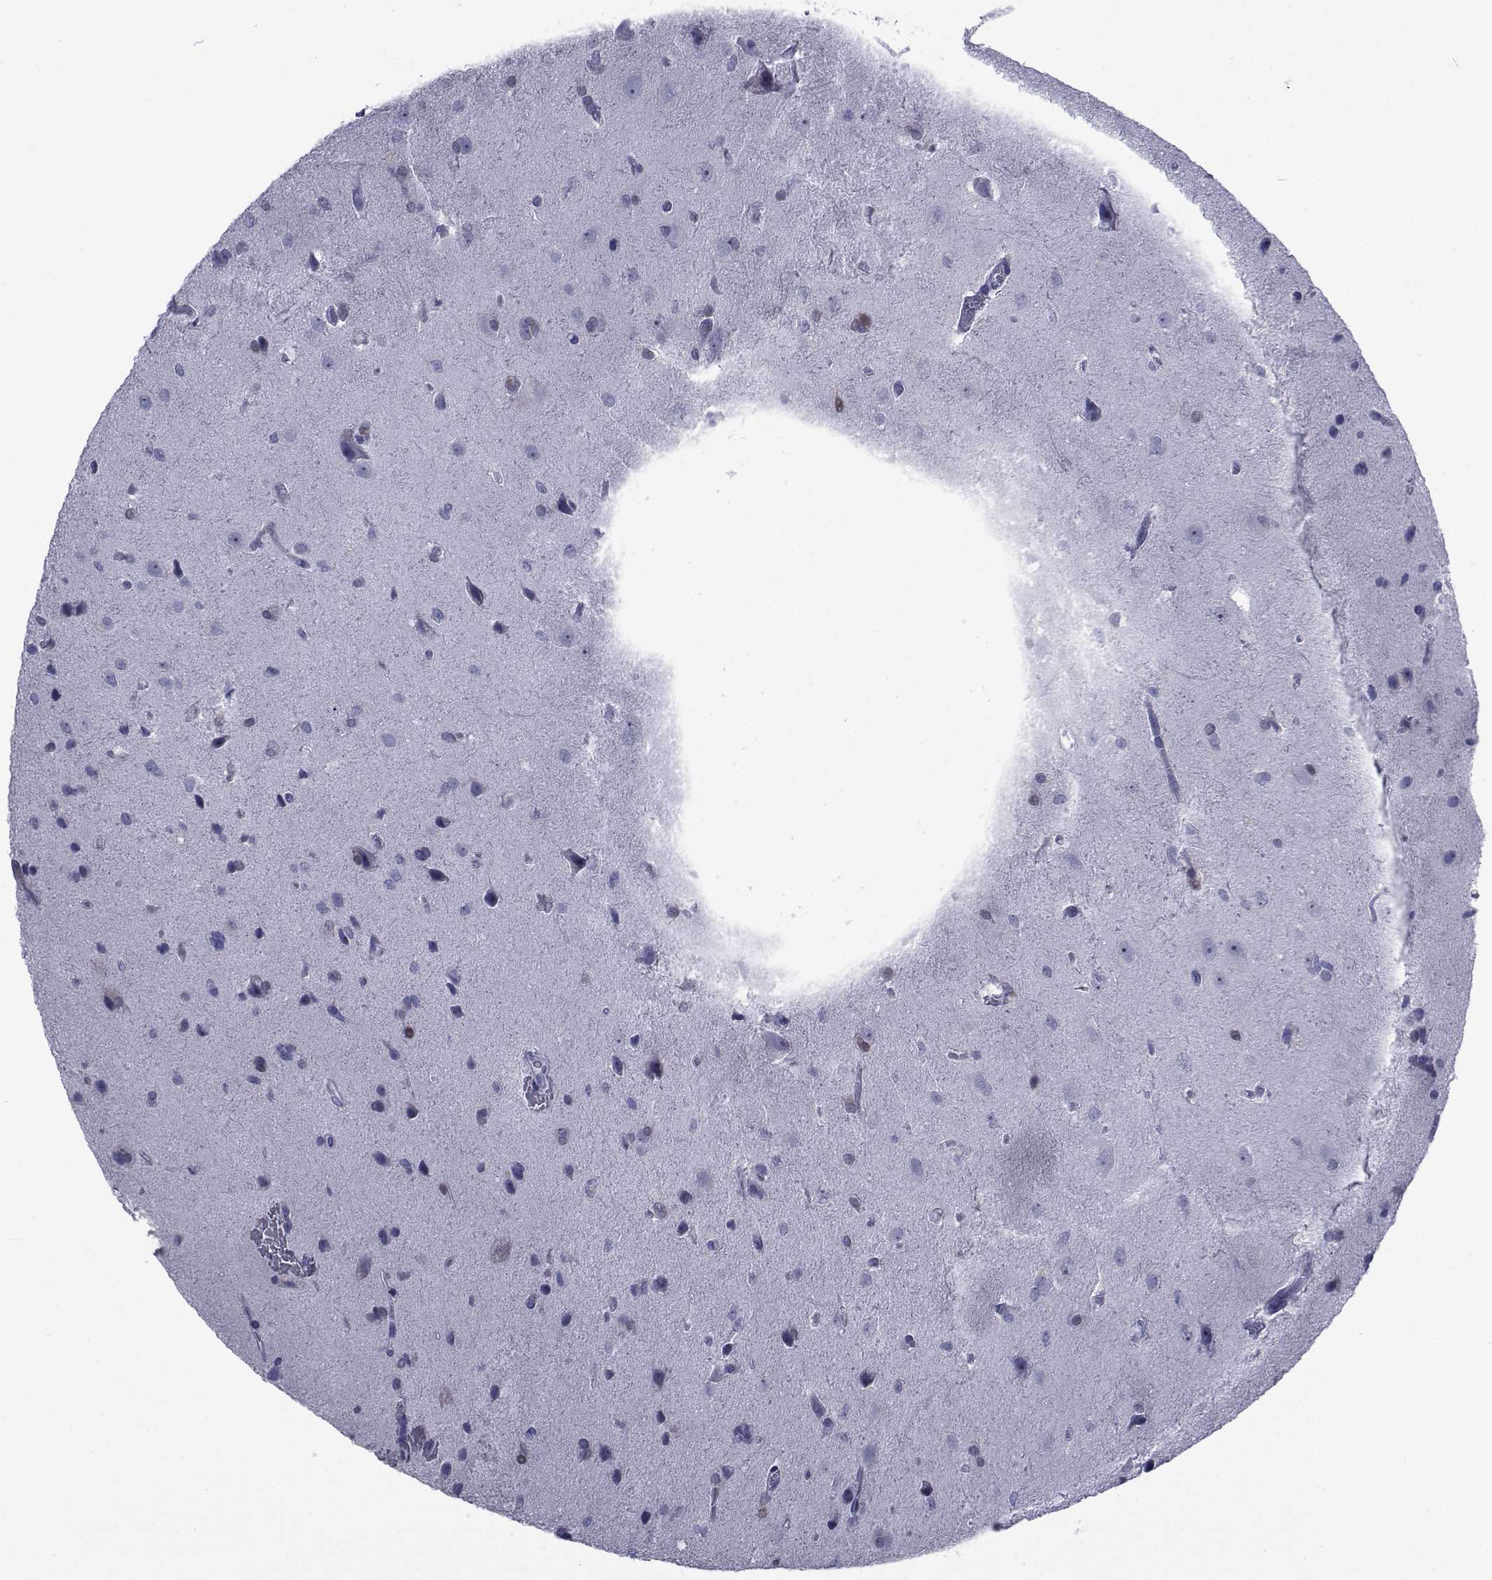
{"staining": {"intensity": "negative", "quantity": "none", "location": "none"}, "tissue": "glioma", "cell_type": "Tumor cells", "image_type": "cancer", "snomed": [{"axis": "morphology", "description": "Glioma, malignant, Low grade"}, {"axis": "topography", "description": "Brain"}], "caption": "An image of malignant glioma (low-grade) stained for a protein reveals no brown staining in tumor cells.", "gene": "ROPN1", "patient": {"sex": "male", "age": 58}}